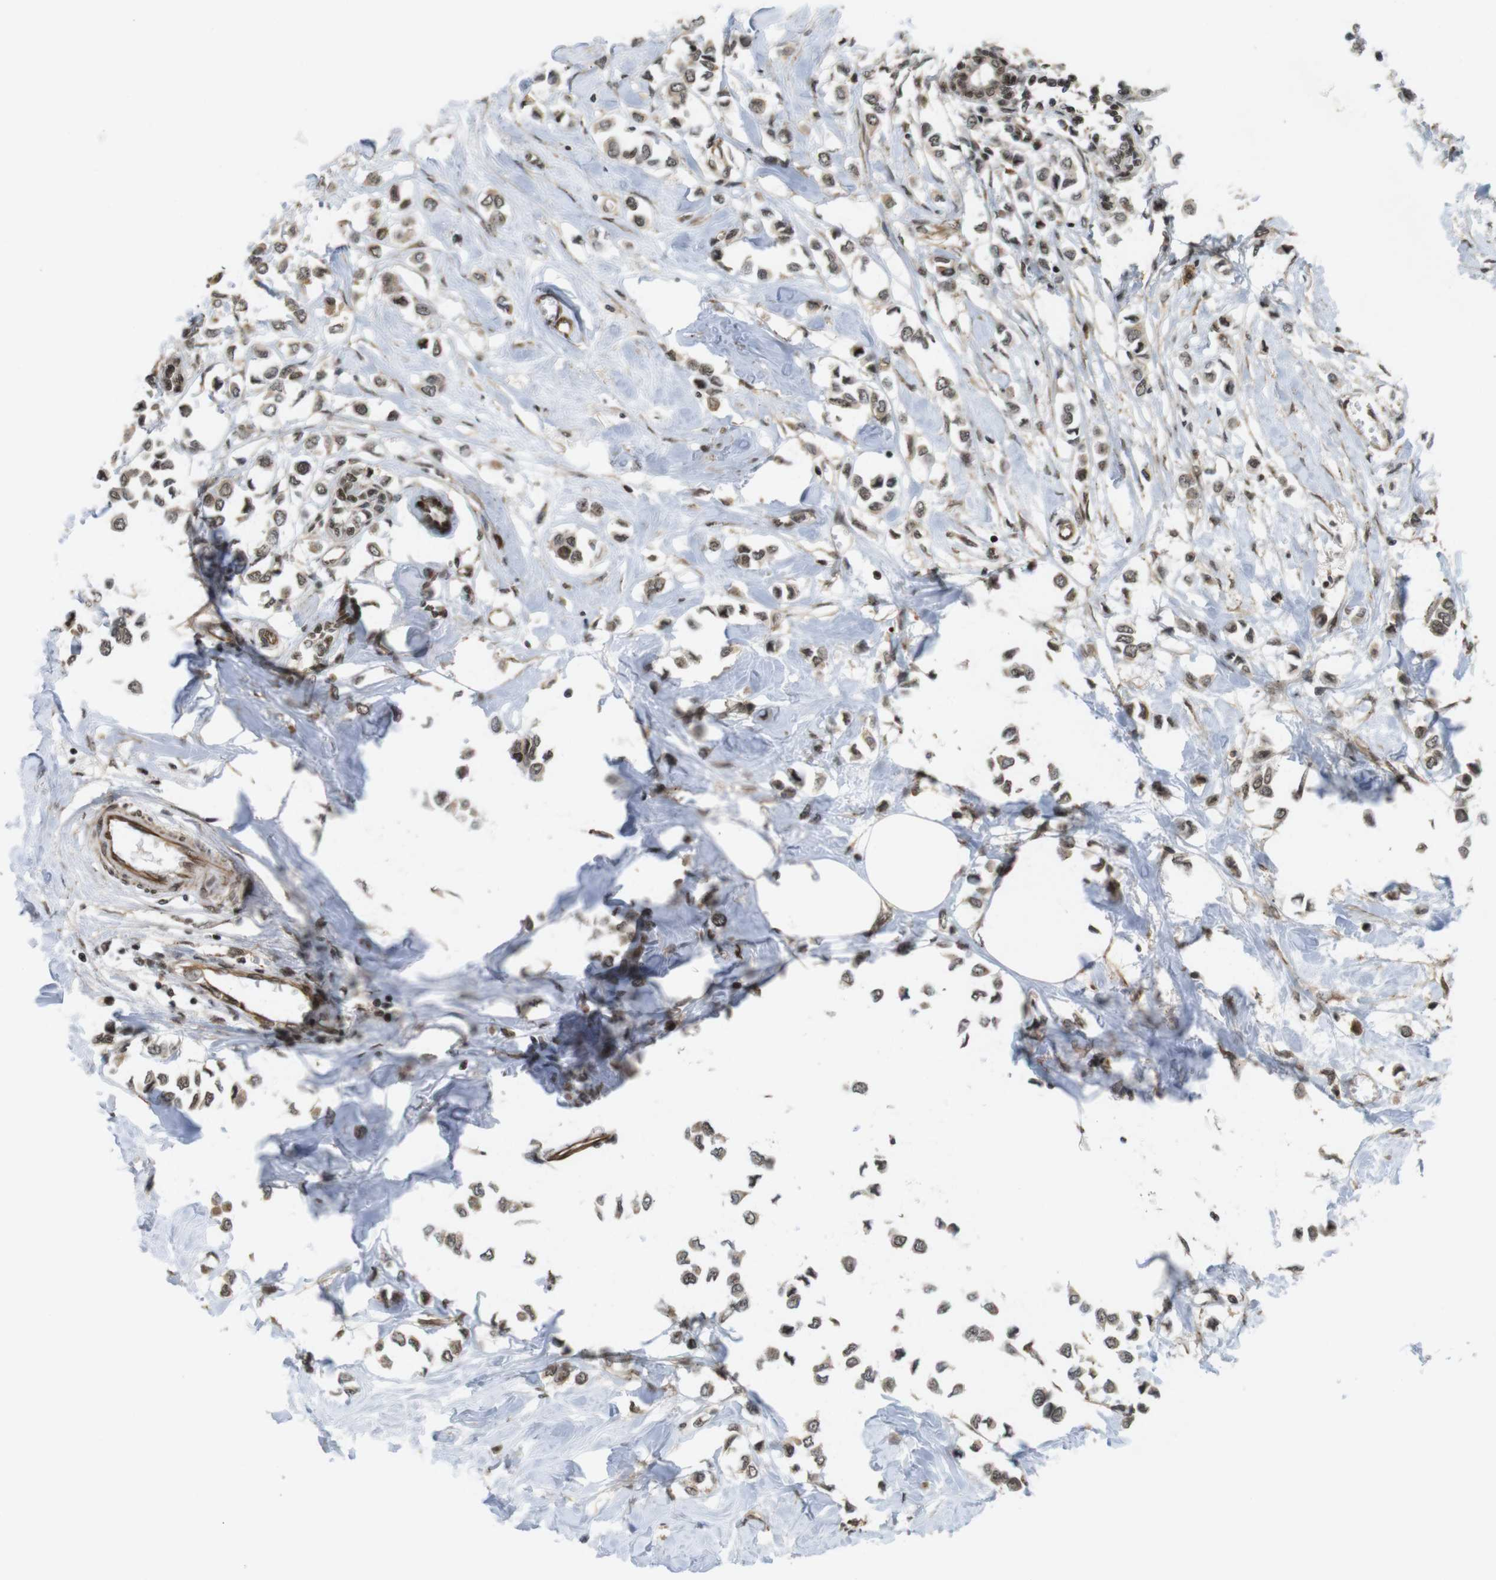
{"staining": {"intensity": "moderate", "quantity": ">75%", "location": "cytoplasmic/membranous,nuclear"}, "tissue": "breast cancer", "cell_type": "Tumor cells", "image_type": "cancer", "snomed": [{"axis": "morphology", "description": "Lobular carcinoma"}, {"axis": "topography", "description": "Breast"}], "caption": "Lobular carcinoma (breast) stained with a brown dye displays moderate cytoplasmic/membranous and nuclear positive positivity in approximately >75% of tumor cells.", "gene": "SP2", "patient": {"sex": "female", "age": 51}}